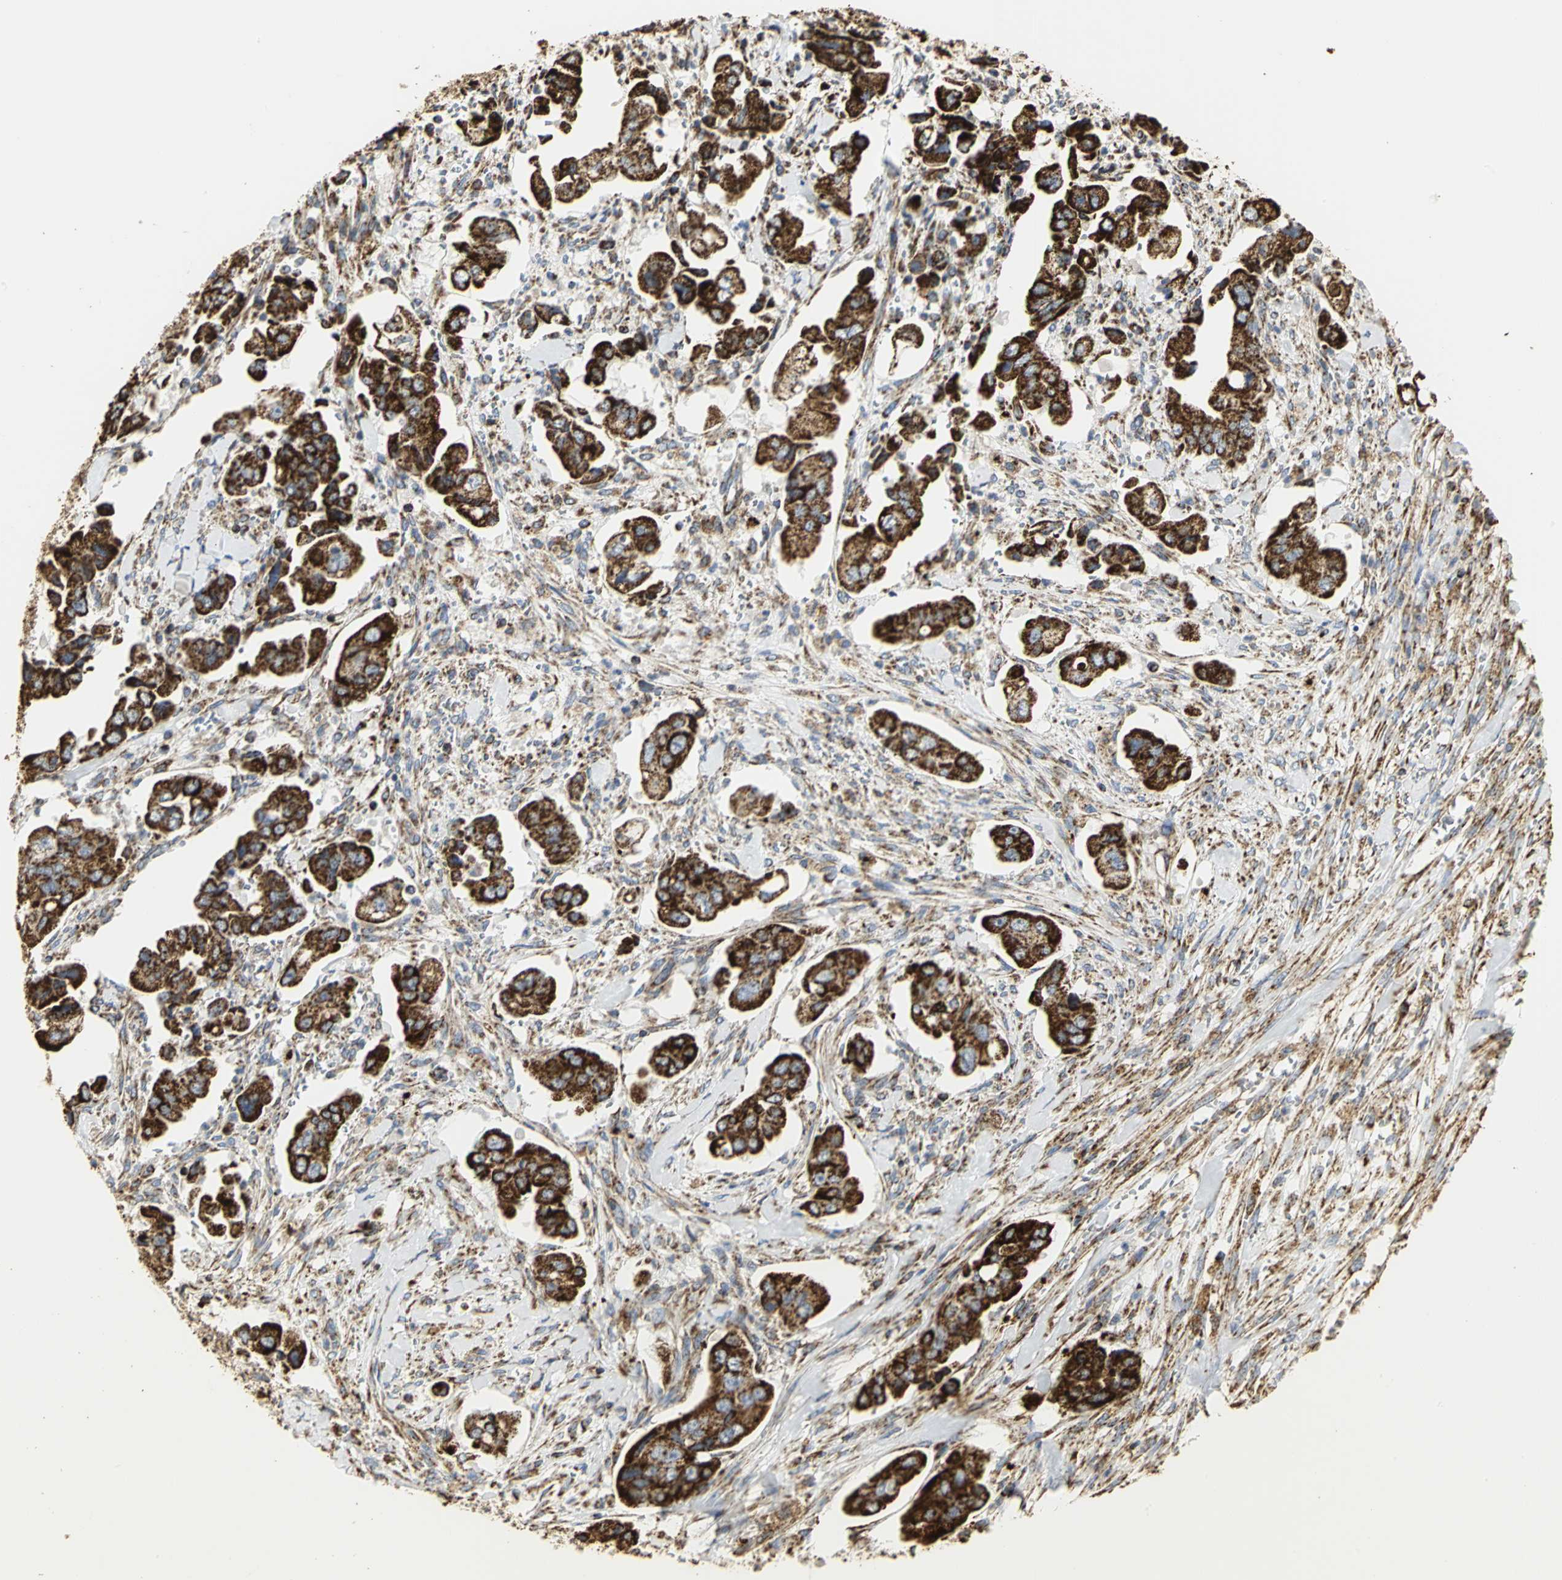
{"staining": {"intensity": "strong", "quantity": ">75%", "location": "cytoplasmic/membranous"}, "tissue": "stomach cancer", "cell_type": "Tumor cells", "image_type": "cancer", "snomed": [{"axis": "morphology", "description": "Adenocarcinoma, NOS"}, {"axis": "topography", "description": "Stomach"}], "caption": "Immunohistochemistry staining of stomach adenocarcinoma, which displays high levels of strong cytoplasmic/membranous positivity in approximately >75% of tumor cells indicating strong cytoplasmic/membranous protein positivity. The staining was performed using DAB (3,3'-diaminobenzidine) (brown) for protein detection and nuclei were counterstained in hematoxylin (blue).", "gene": "VDAC1", "patient": {"sex": "male", "age": 62}}